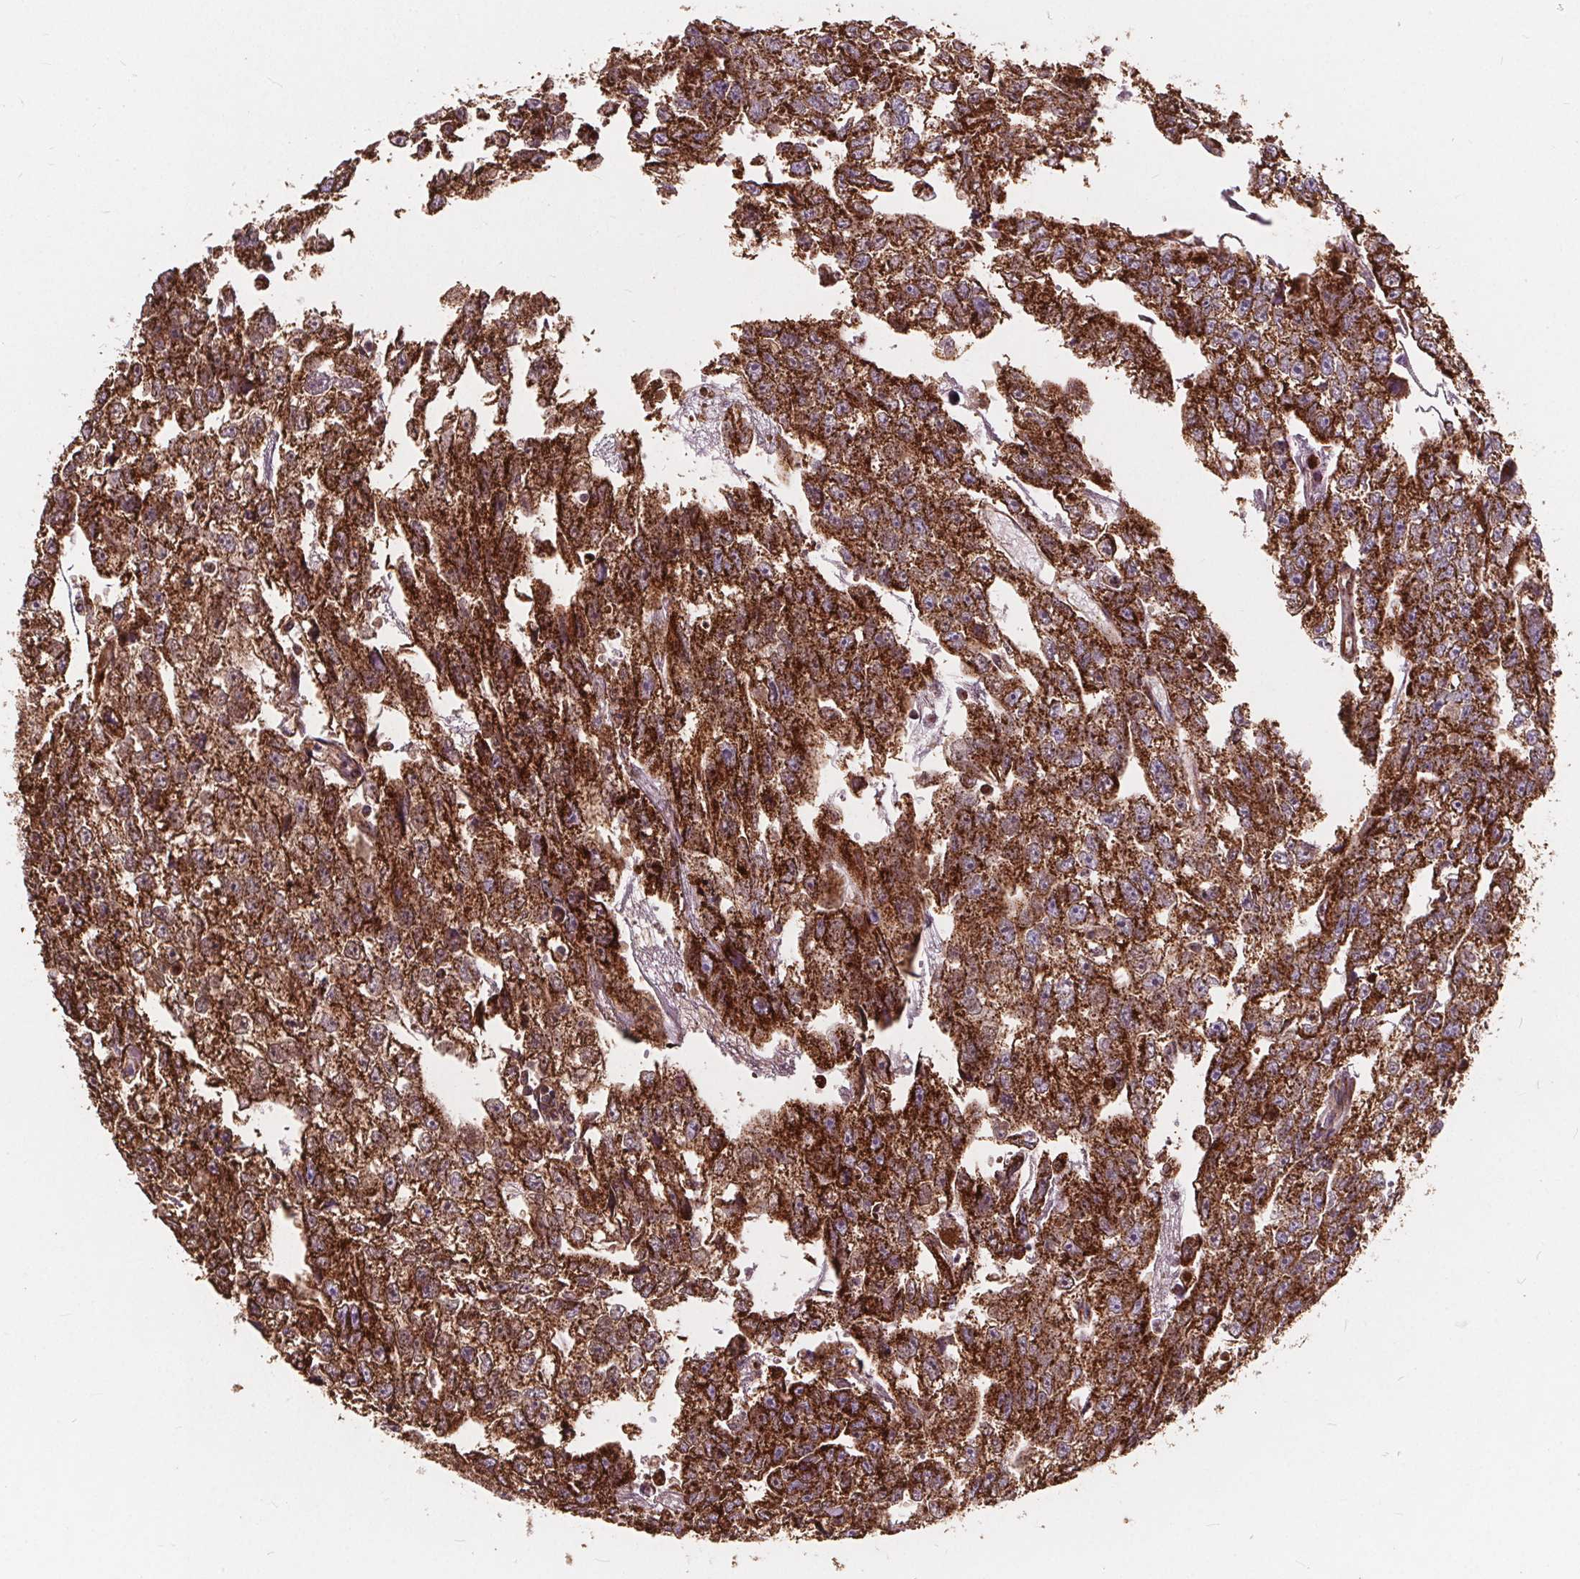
{"staining": {"intensity": "strong", "quantity": ">75%", "location": "cytoplasmic/membranous"}, "tissue": "testis cancer", "cell_type": "Tumor cells", "image_type": "cancer", "snomed": [{"axis": "morphology", "description": "Carcinoma, Embryonal, NOS"}, {"axis": "morphology", "description": "Teratoma, malignant, NOS"}, {"axis": "topography", "description": "Testis"}], "caption": "Tumor cells reveal strong cytoplasmic/membranous expression in approximately >75% of cells in testis cancer (embryonal carcinoma).", "gene": "PLSCR3", "patient": {"sex": "male", "age": 44}}